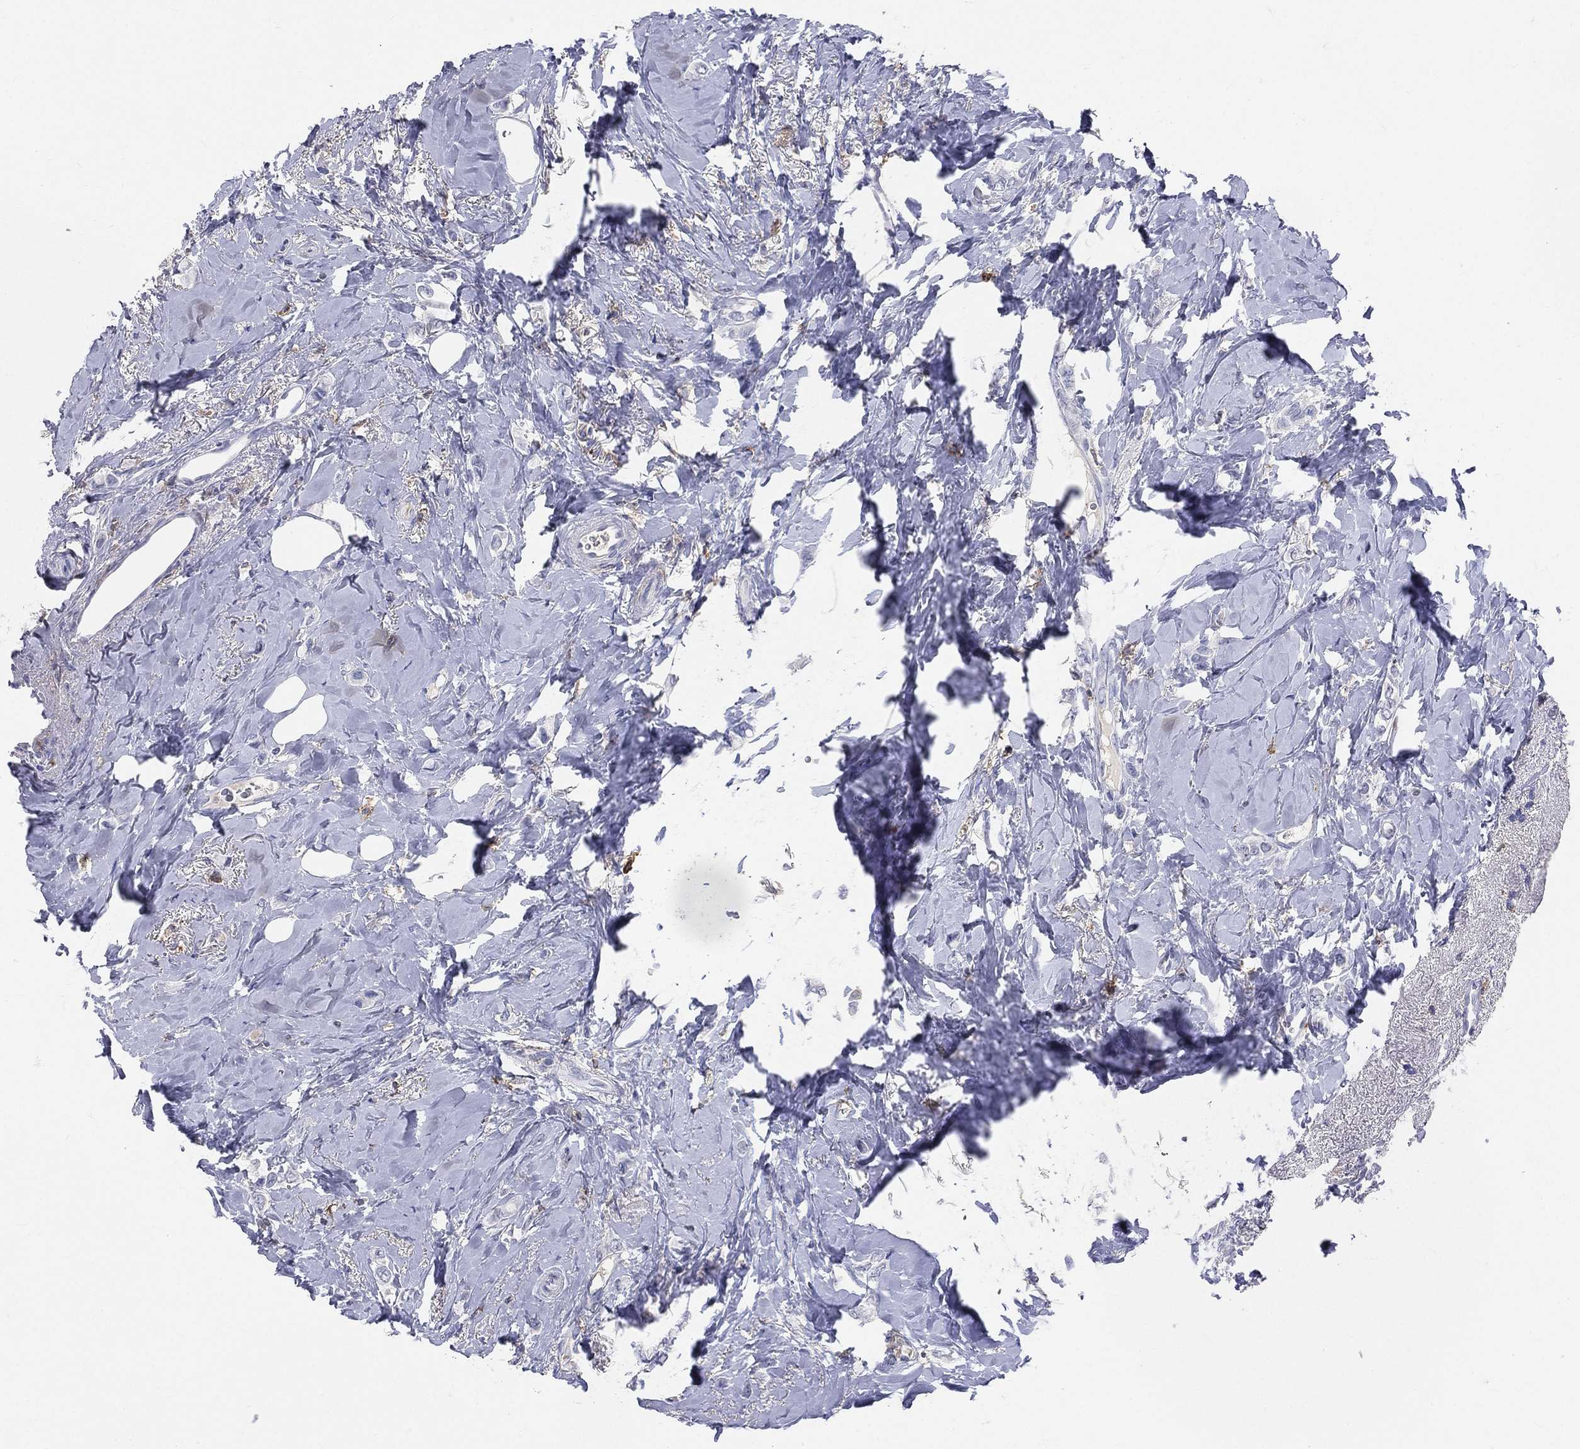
{"staining": {"intensity": "negative", "quantity": "none", "location": "none"}, "tissue": "breast cancer", "cell_type": "Tumor cells", "image_type": "cancer", "snomed": [{"axis": "morphology", "description": "Lobular carcinoma"}, {"axis": "topography", "description": "Breast"}], "caption": "Immunohistochemistry image of breast cancer (lobular carcinoma) stained for a protein (brown), which reveals no expression in tumor cells. (DAB (3,3'-diaminobenzidine) immunohistochemistry (IHC), high magnification).", "gene": "CD33", "patient": {"sex": "female", "age": 66}}